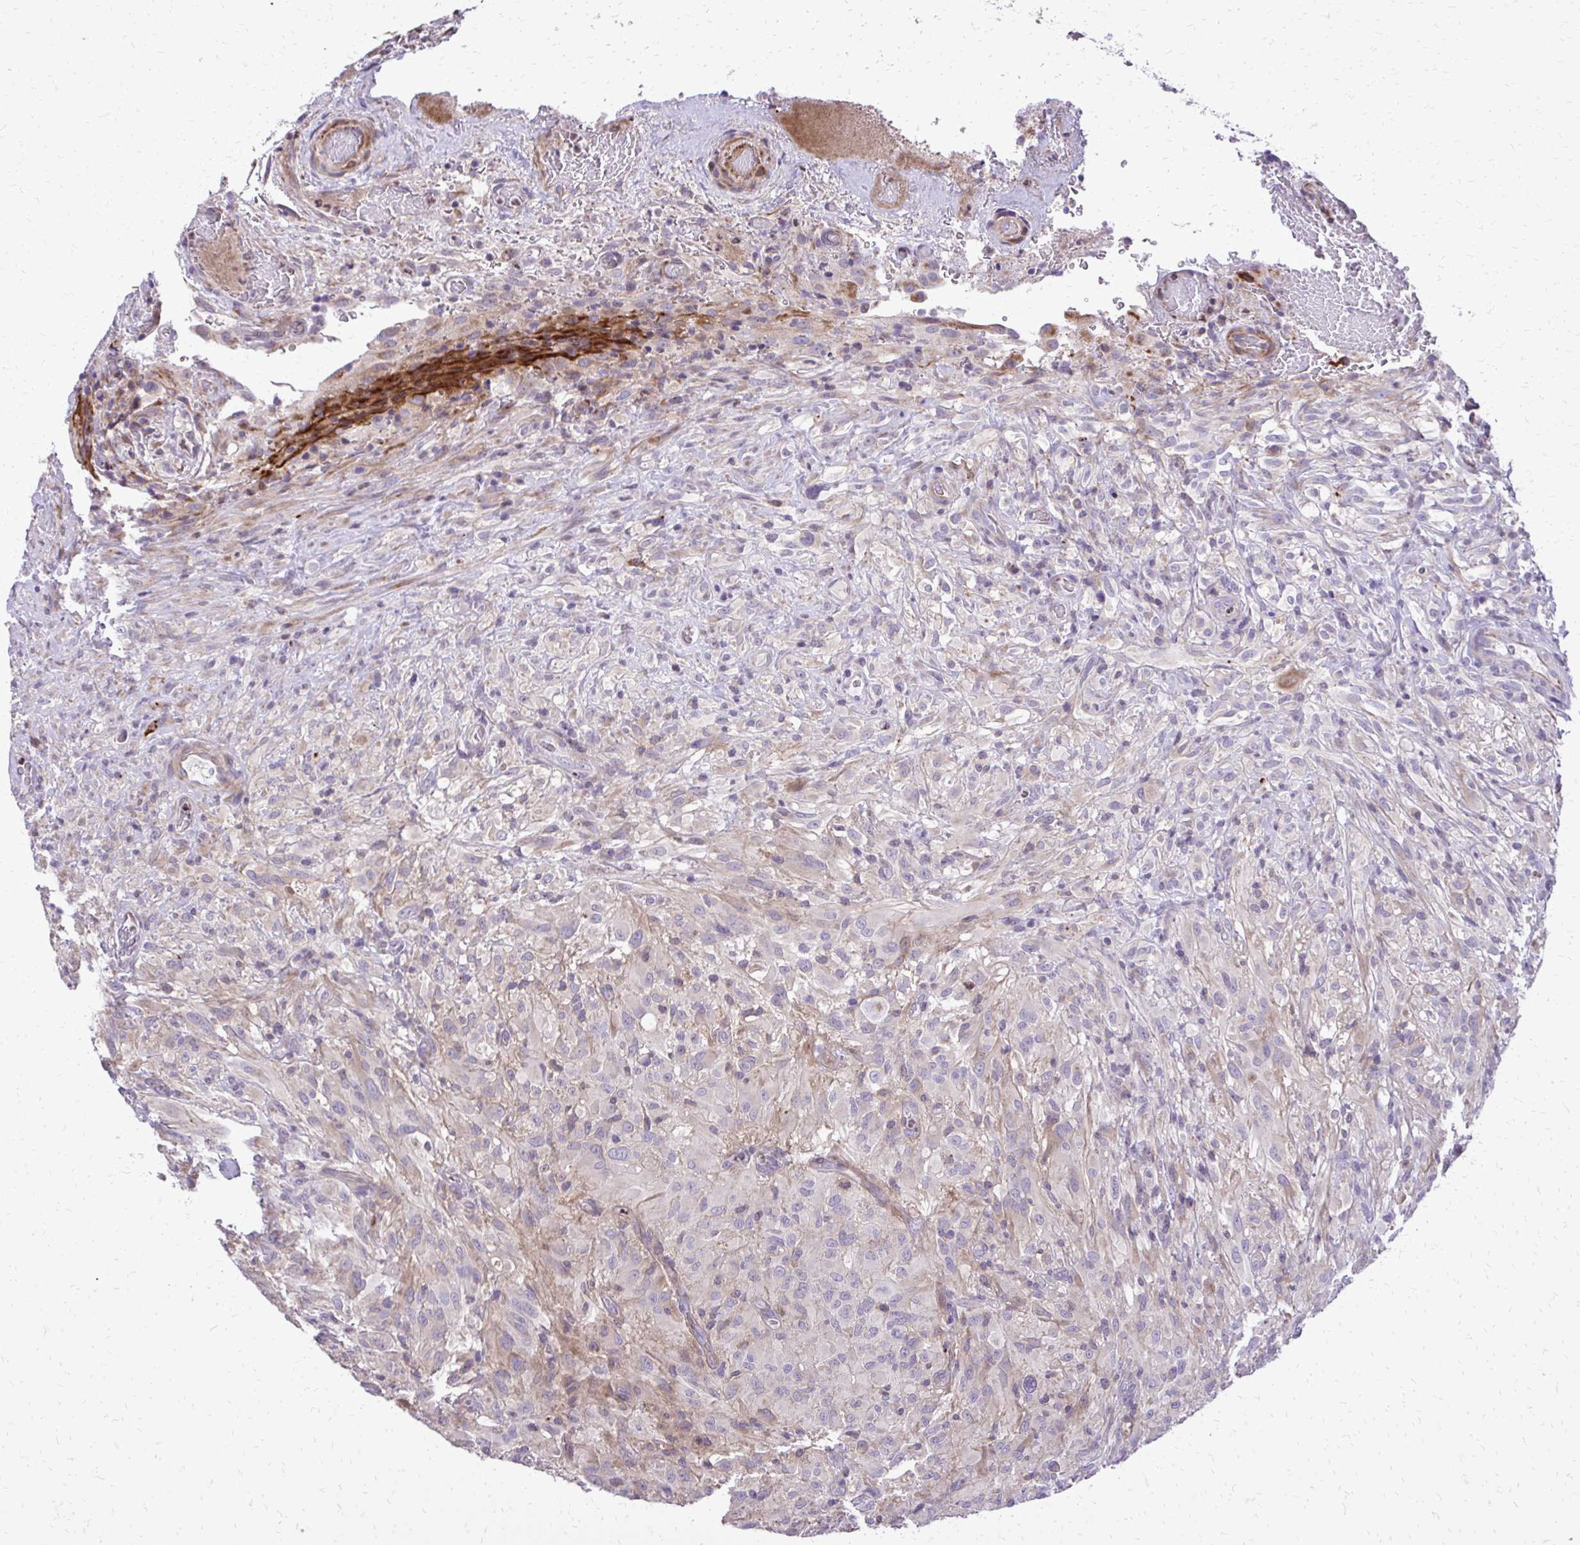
{"staining": {"intensity": "negative", "quantity": "none", "location": "none"}, "tissue": "glioma", "cell_type": "Tumor cells", "image_type": "cancer", "snomed": [{"axis": "morphology", "description": "Glioma, malignant, High grade"}, {"axis": "topography", "description": "Brain"}], "caption": "Human glioma stained for a protein using immunohistochemistry (IHC) displays no expression in tumor cells.", "gene": "ABCC3", "patient": {"sex": "male", "age": 71}}